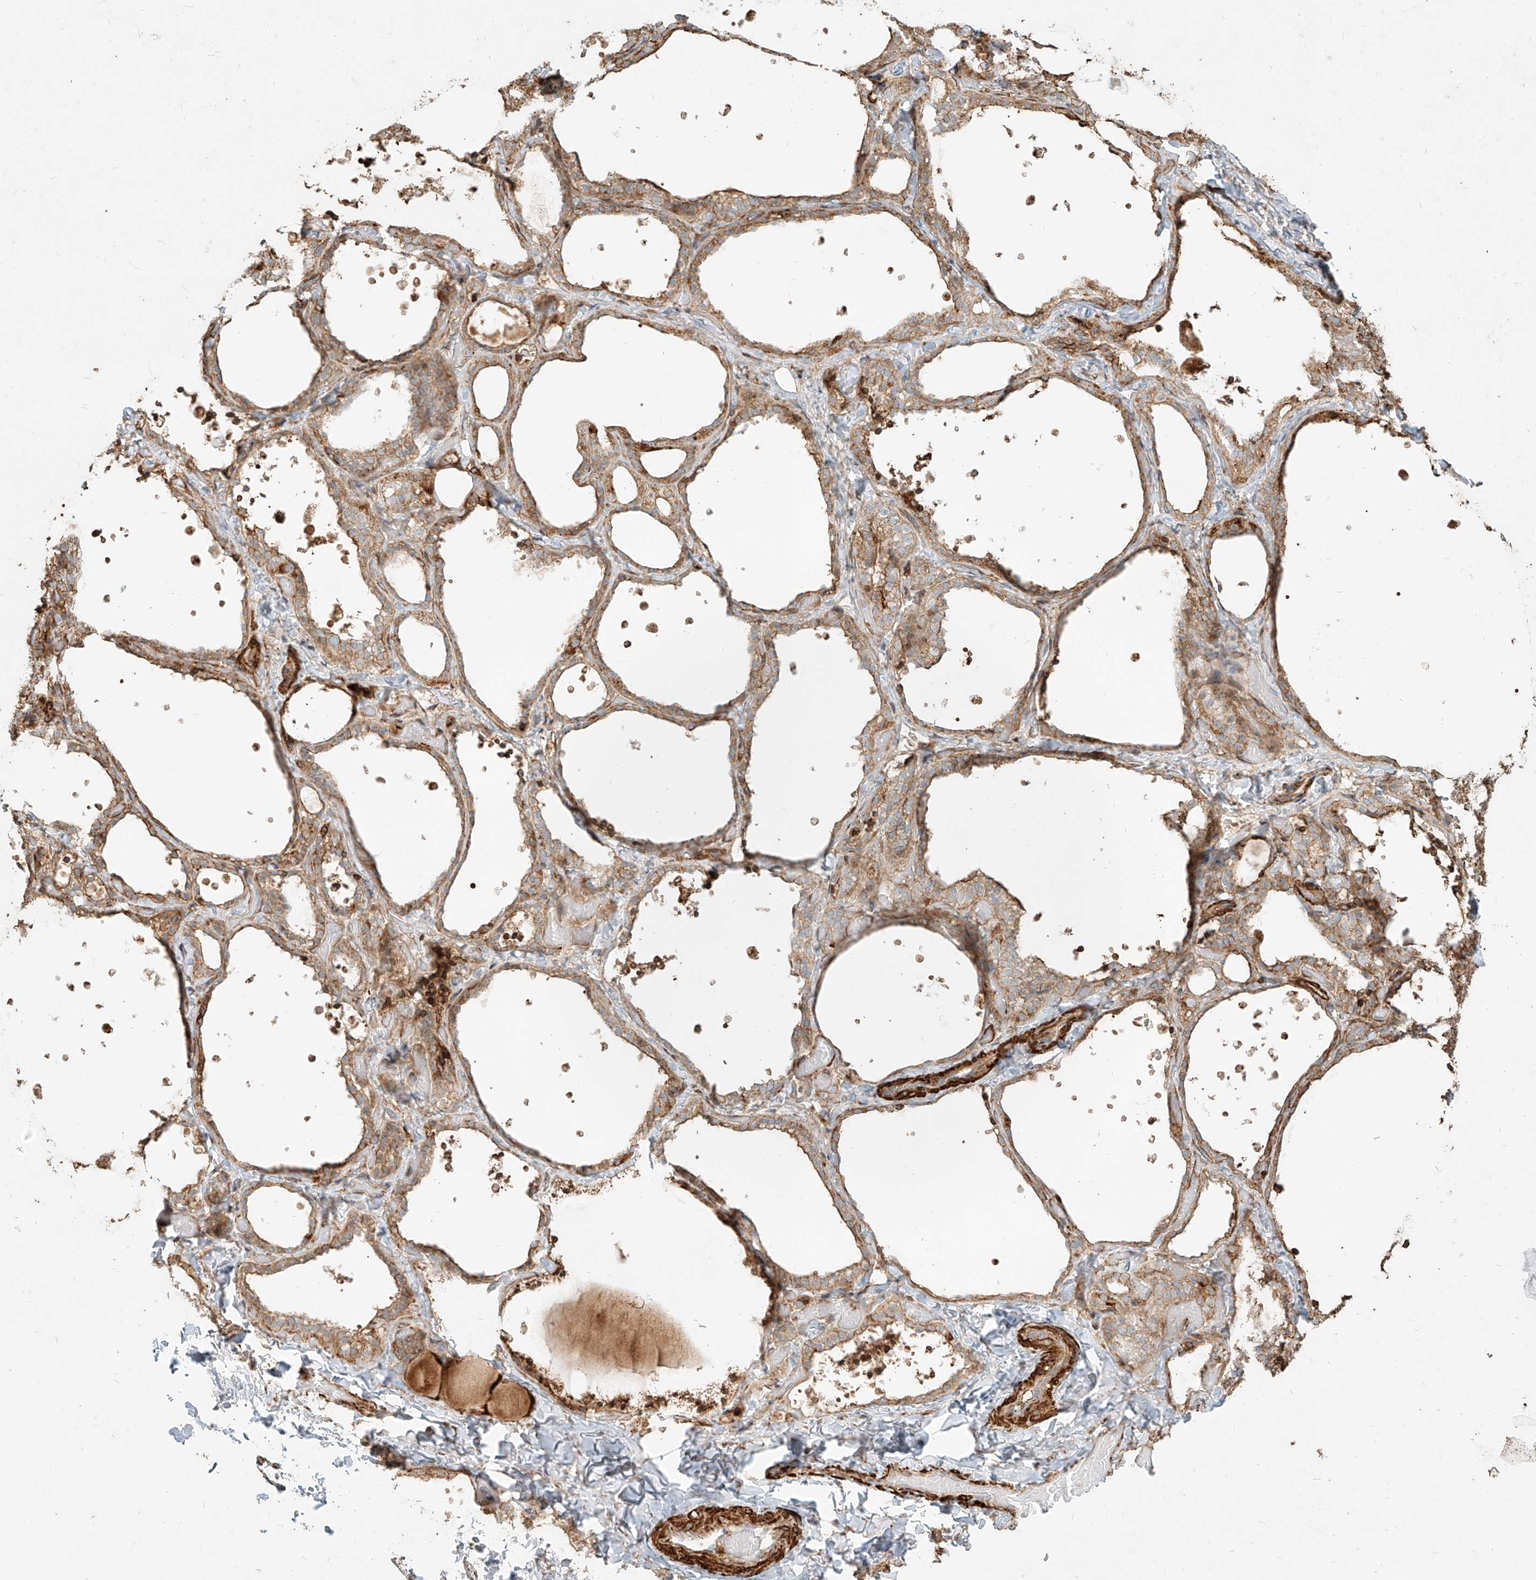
{"staining": {"intensity": "moderate", "quantity": ">75%", "location": "cytoplasmic/membranous"}, "tissue": "thyroid gland", "cell_type": "Glandular cells", "image_type": "normal", "snomed": [{"axis": "morphology", "description": "Normal tissue, NOS"}, {"axis": "topography", "description": "Thyroid gland"}], "caption": "Glandular cells display moderate cytoplasmic/membranous staining in about >75% of cells in benign thyroid gland. Nuclei are stained in blue.", "gene": "MTX2", "patient": {"sex": "female", "age": 44}}